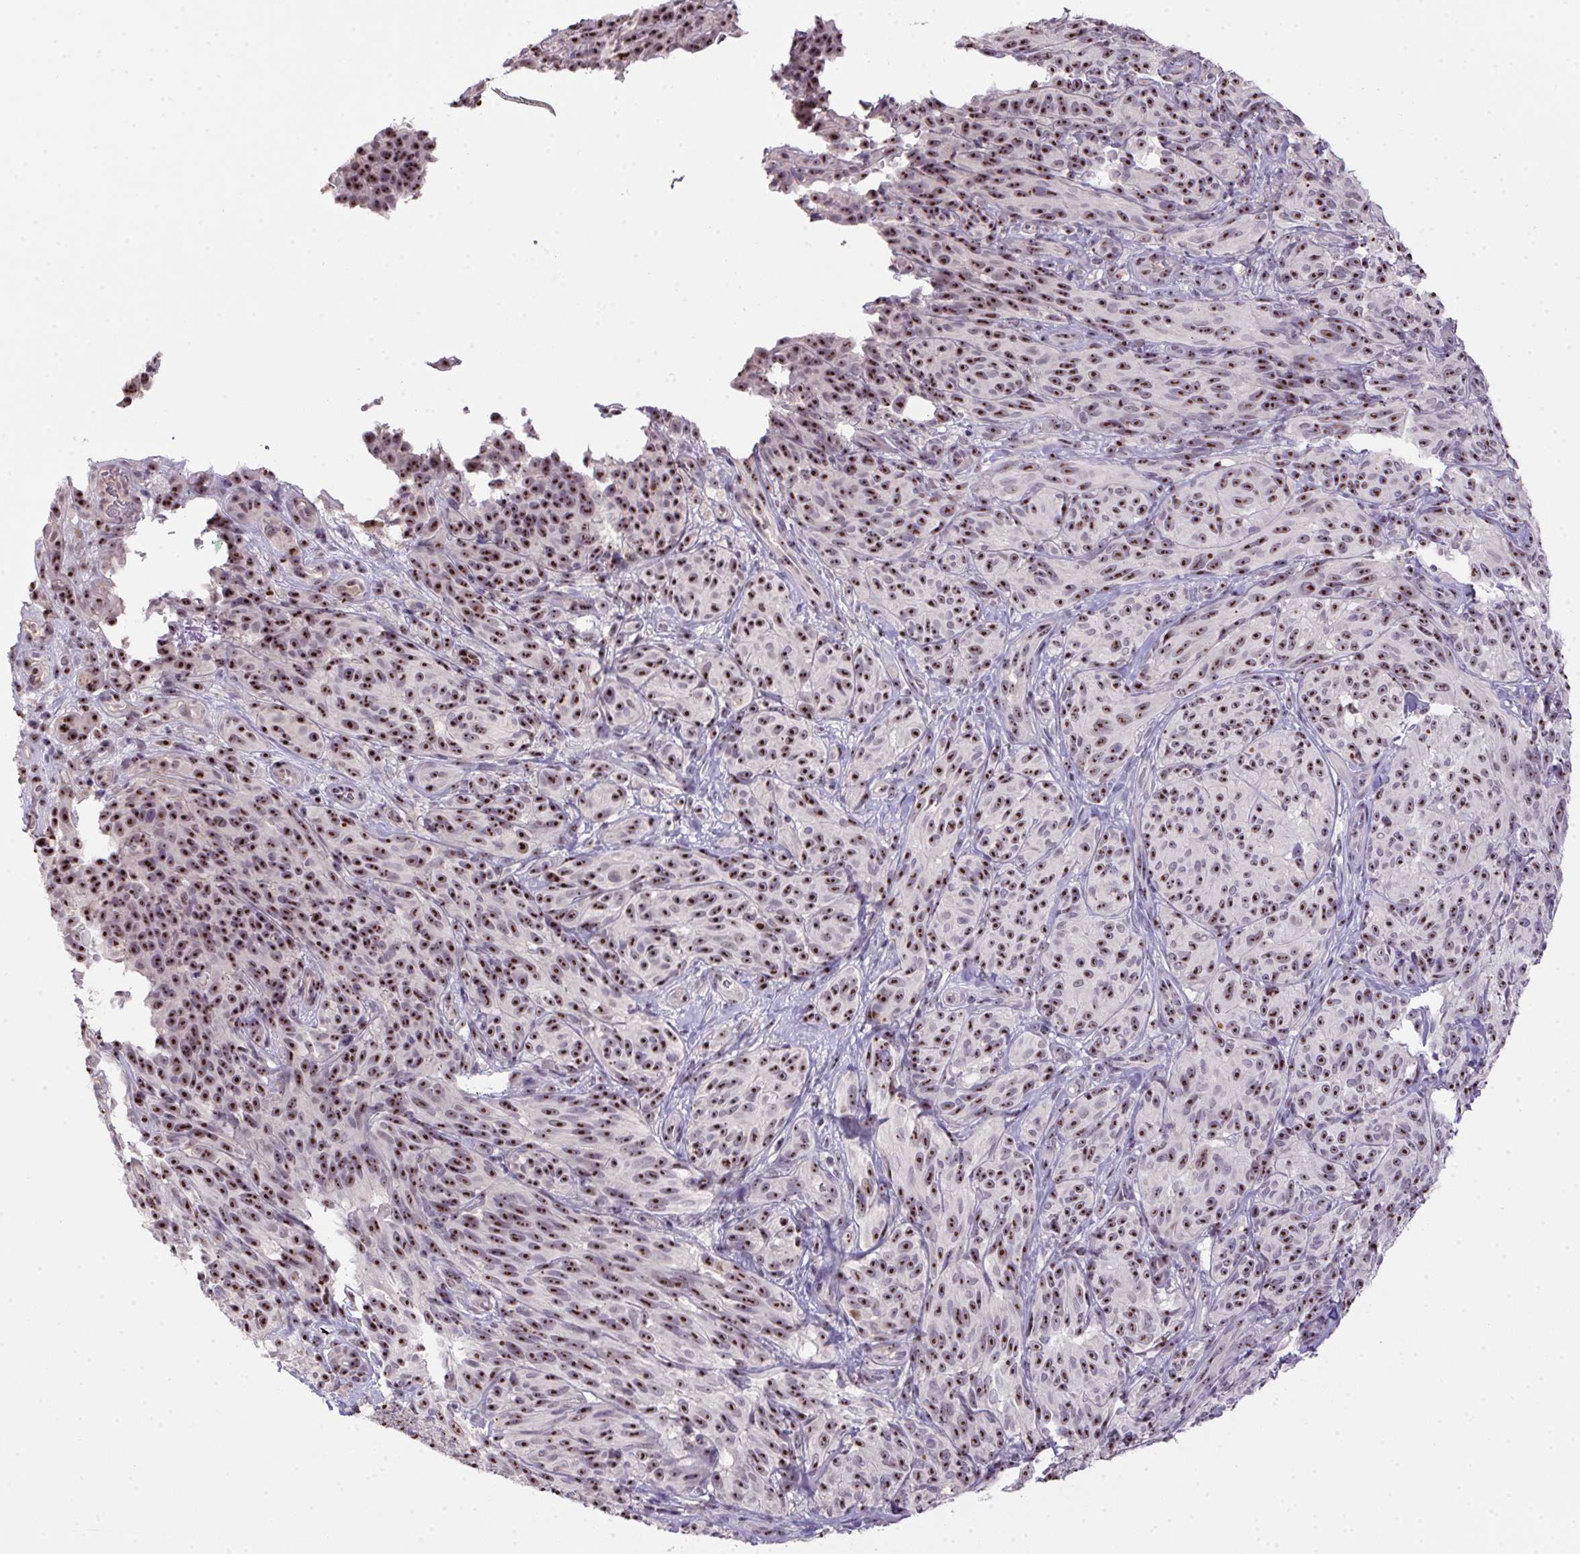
{"staining": {"intensity": "moderate", "quantity": ">75%", "location": "nuclear"}, "tissue": "melanoma", "cell_type": "Tumor cells", "image_type": "cancer", "snomed": [{"axis": "morphology", "description": "Malignant melanoma, NOS"}, {"axis": "topography", "description": "Skin"}], "caption": "DAB immunohistochemical staining of melanoma reveals moderate nuclear protein staining in about >75% of tumor cells.", "gene": "BATF2", "patient": {"sex": "female", "age": 85}}